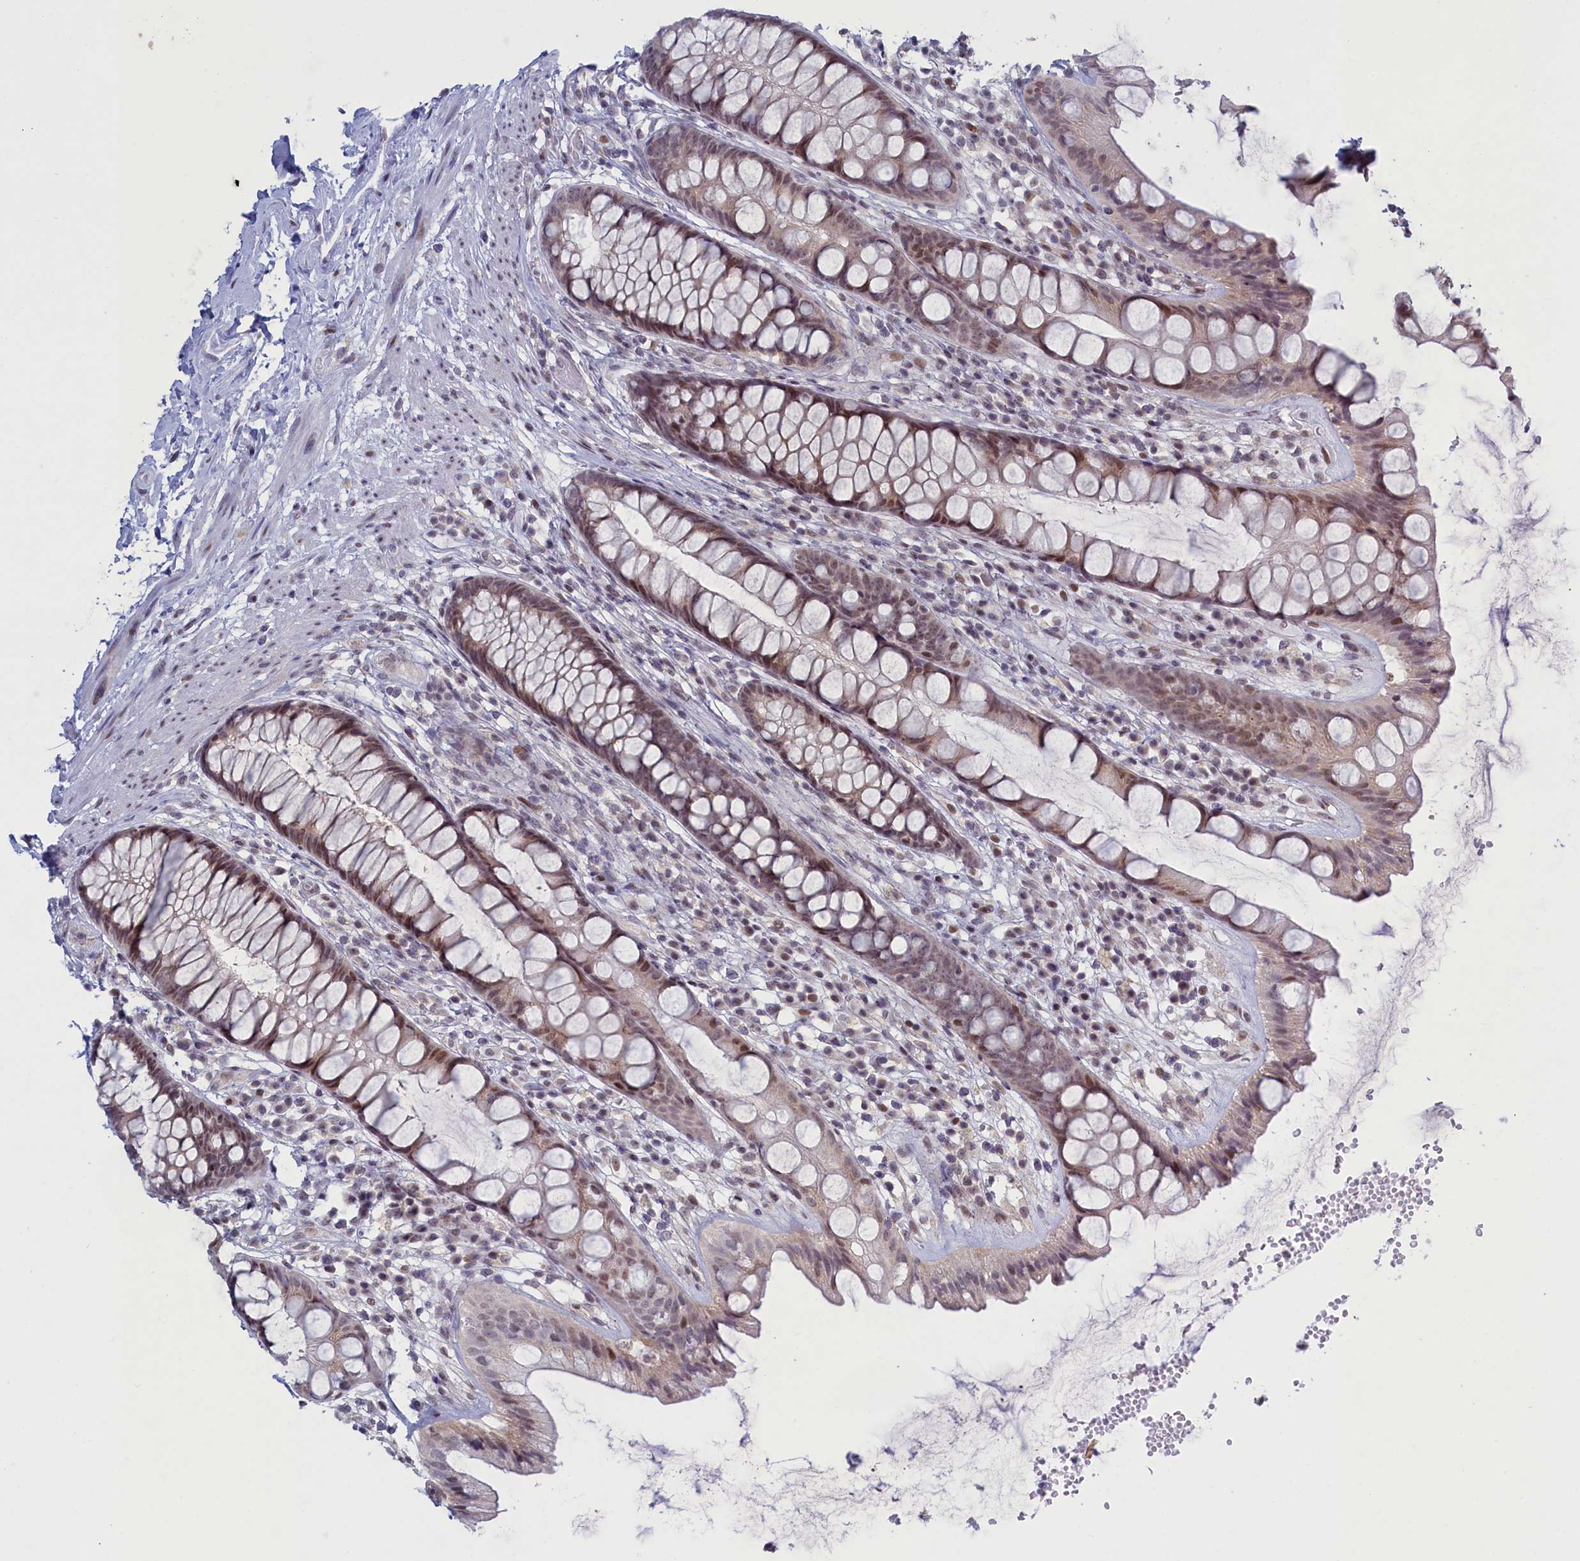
{"staining": {"intensity": "moderate", "quantity": "<25%", "location": "nuclear"}, "tissue": "rectum", "cell_type": "Glandular cells", "image_type": "normal", "snomed": [{"axis": "morphology", "description": "Normal tissue, NOS"}, {"axis": "topography", "description": "Rectum"}], "caption": "A low amount of moderate nuclear expression is seen in about <25% of glandular cells in benign rectum.", "gene": "ATF7IP2", "patient": {"sex": "male", "age": 74}}